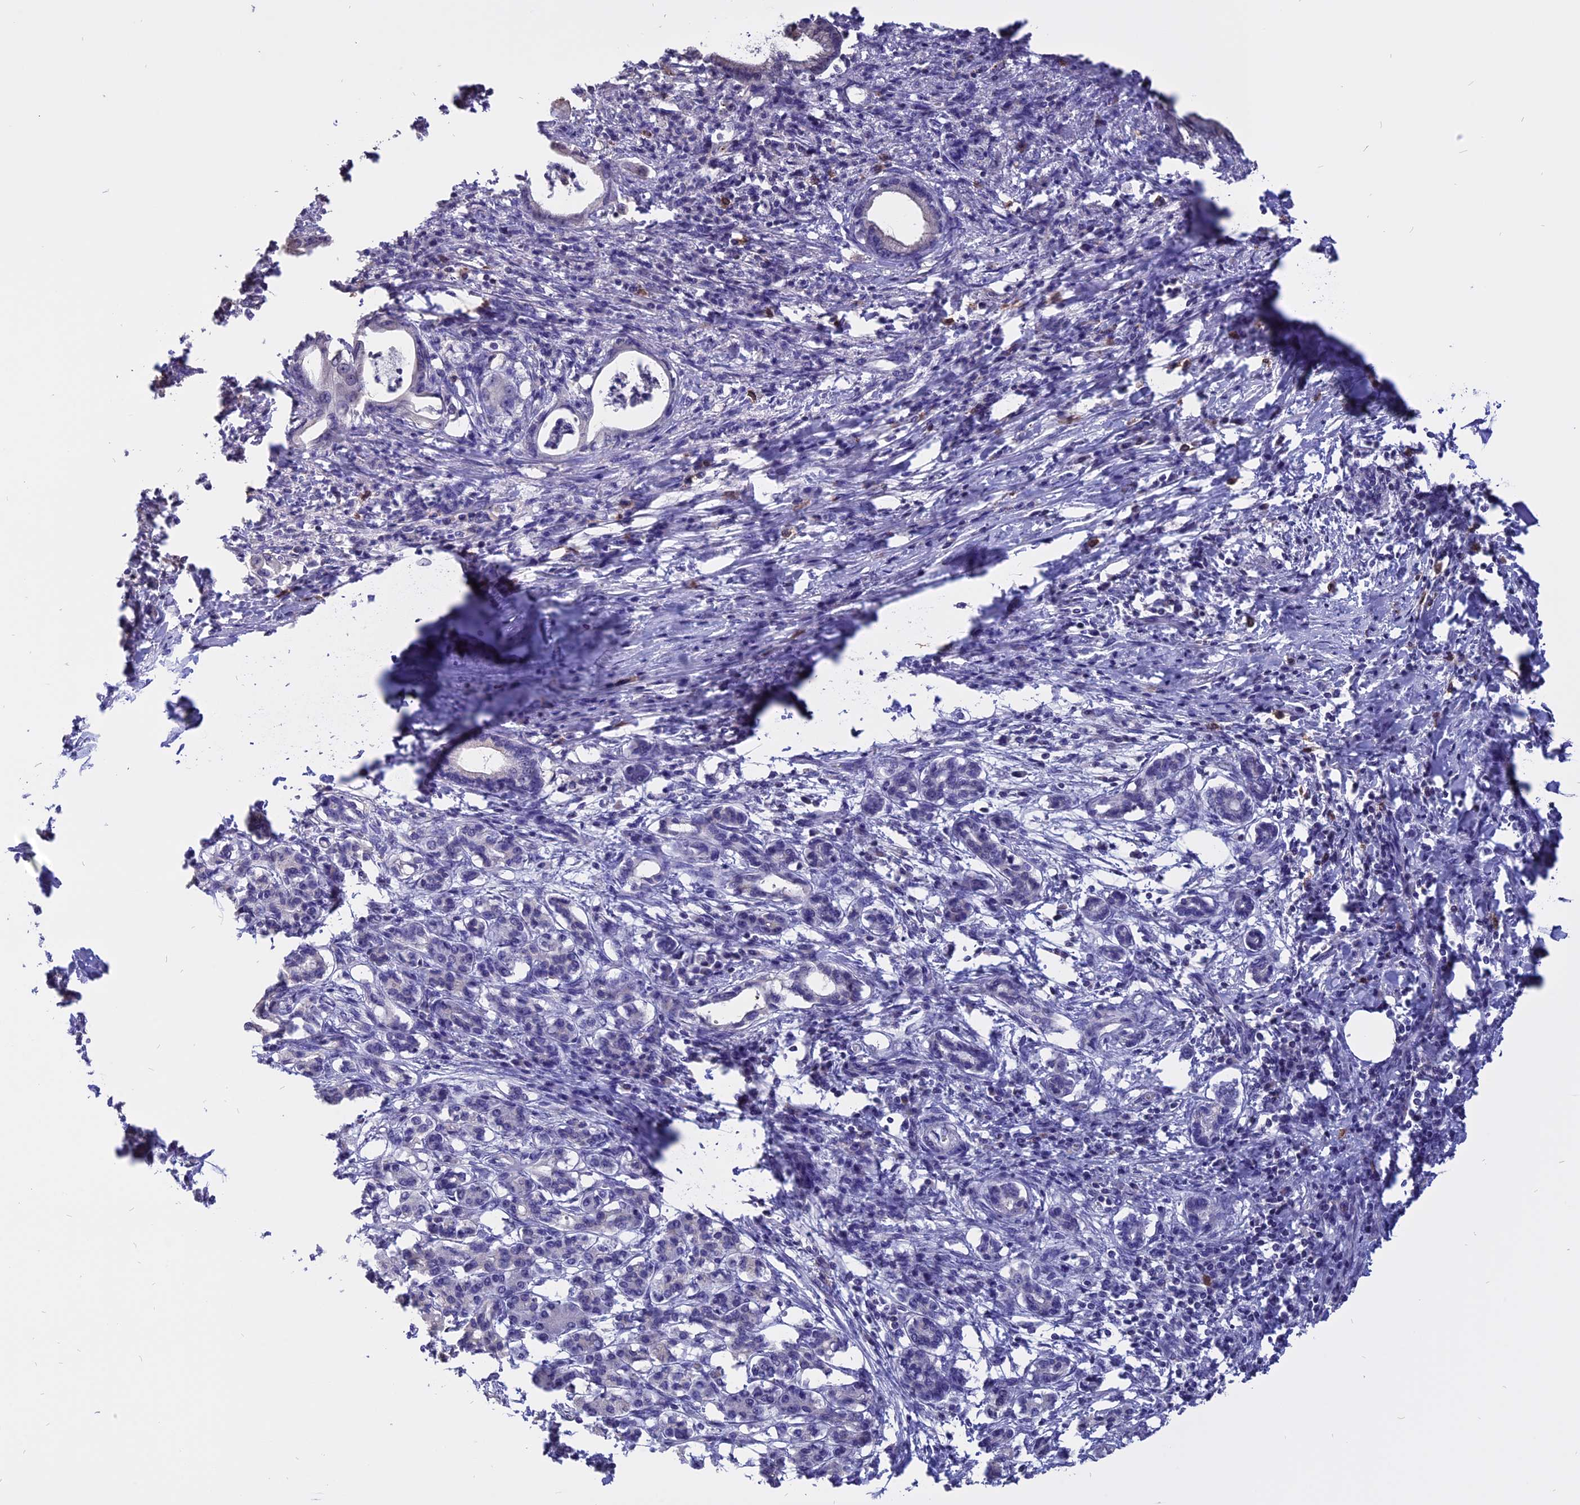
{"staining": {"intensity": "negative", "quantity": "none", "location": "none"}, "tissue": "pancreatic cancer", "cell_type": "Tumor cells", "image_type": "cancer", "snomed": [{"axis": "morphology", "description": "Adenocarcinoma, NOS"}, {"axis": "topography", "description": "Pancreas"}], "caption": "The IHC micrograph has no significant expression in tumor cells of pancreatic adenocarcinoma tissue. (Immunohistochemistry (ihc), brightfield microscopy, high magnification).", "gene": "CARMIL2", "patient": {"sex": "female", "age": 55}}